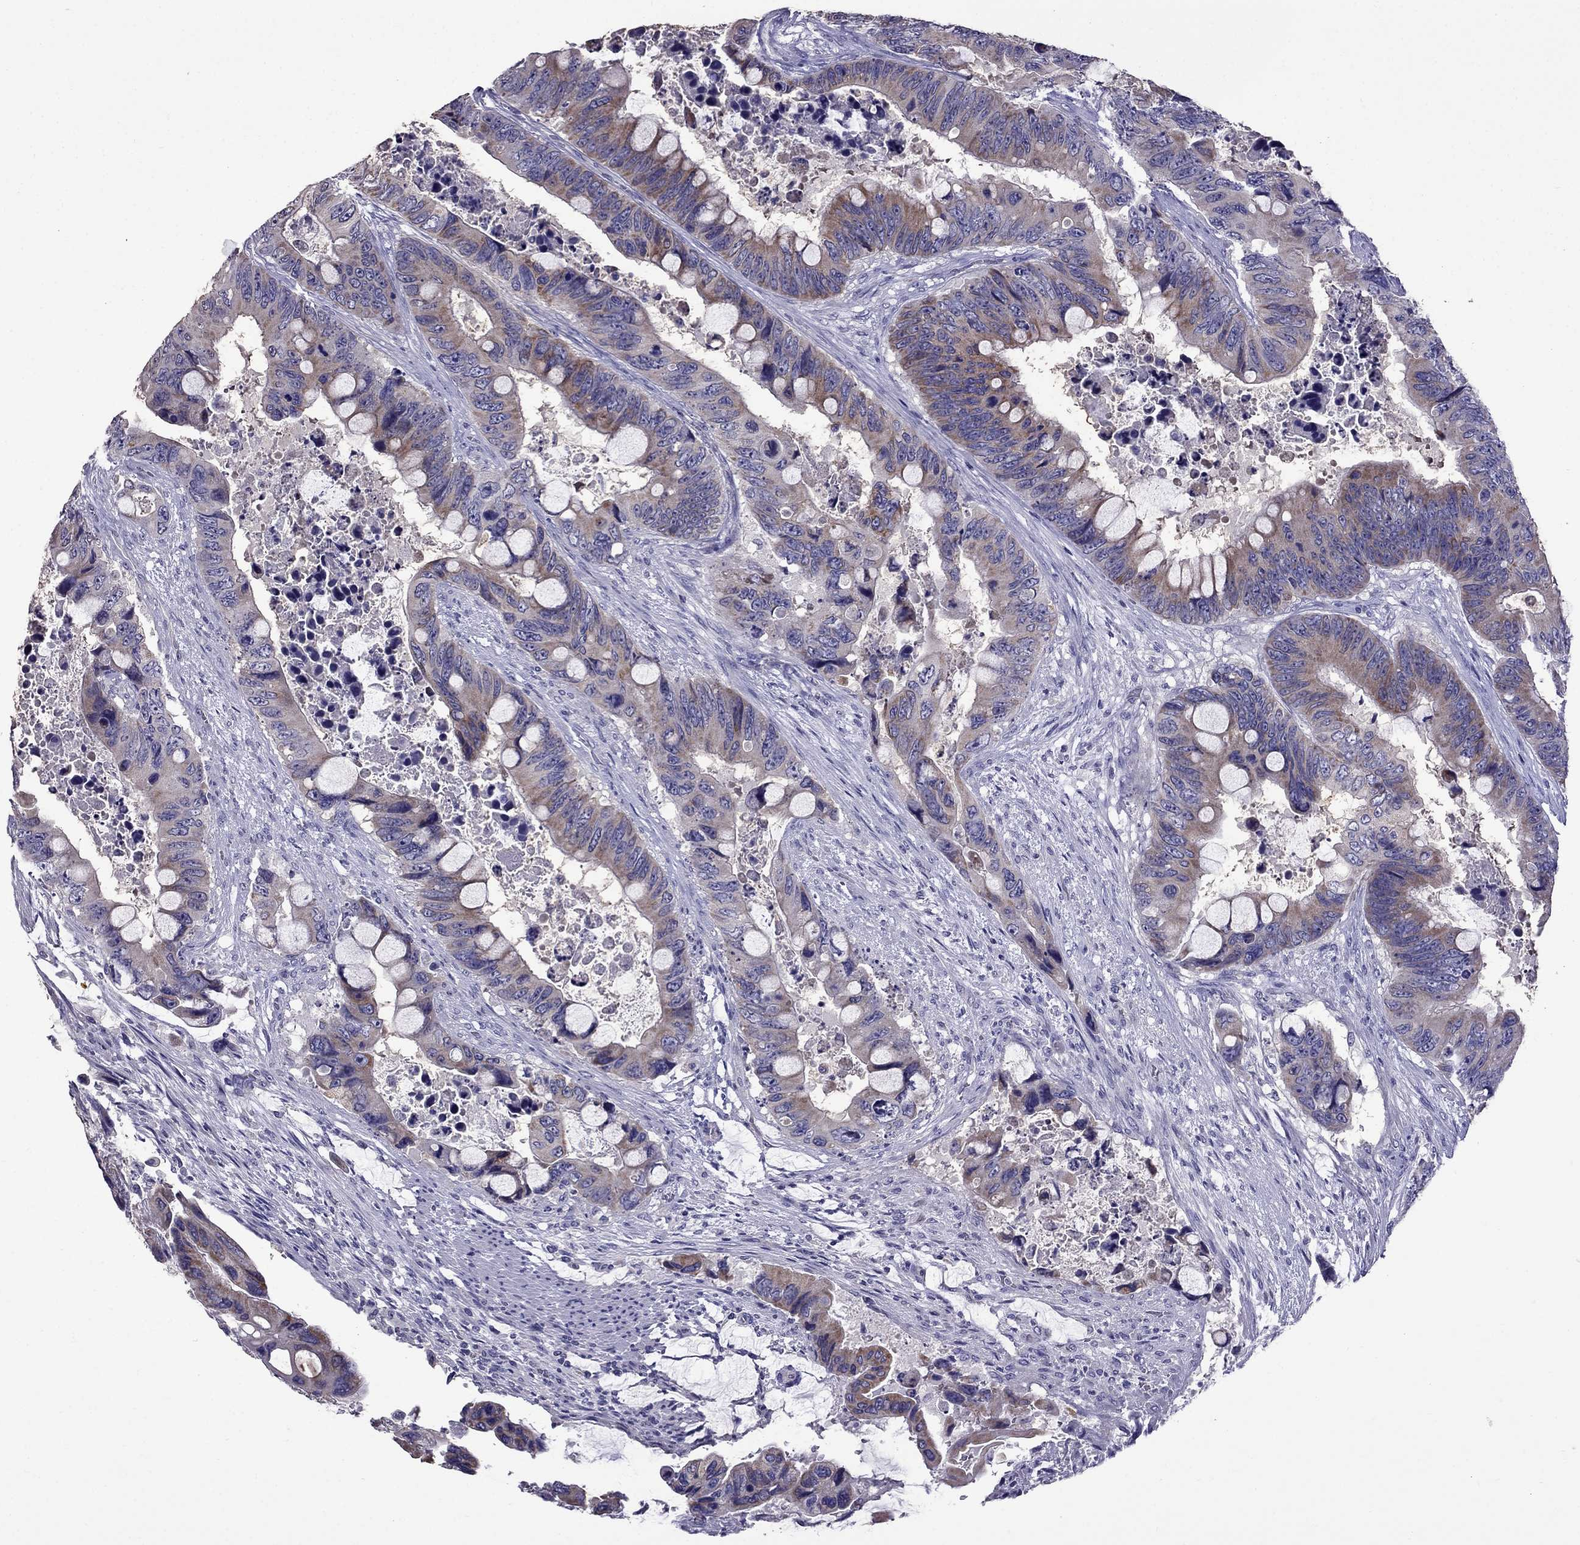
{"staining": {"intensity": "moderate", "quantity": "25%-75%", "location": "cytoplasmic/membranous"}, "tissue": "colorectal cancer", "cell_type": "Tumor cells", "image_type": "cancer", "snomed": [{"axis": "morphology", "description": "Adenocarcinoma, NOS"}, {"axis": "topography", "description": "Rectum"}], "caption": "Colorectal cancer stained for a protein displays moderate cytoplasmic/membranous positivity in tumor cells.", "gene": "OXCT2", "patient": {"sex": "male", "age": 63}}